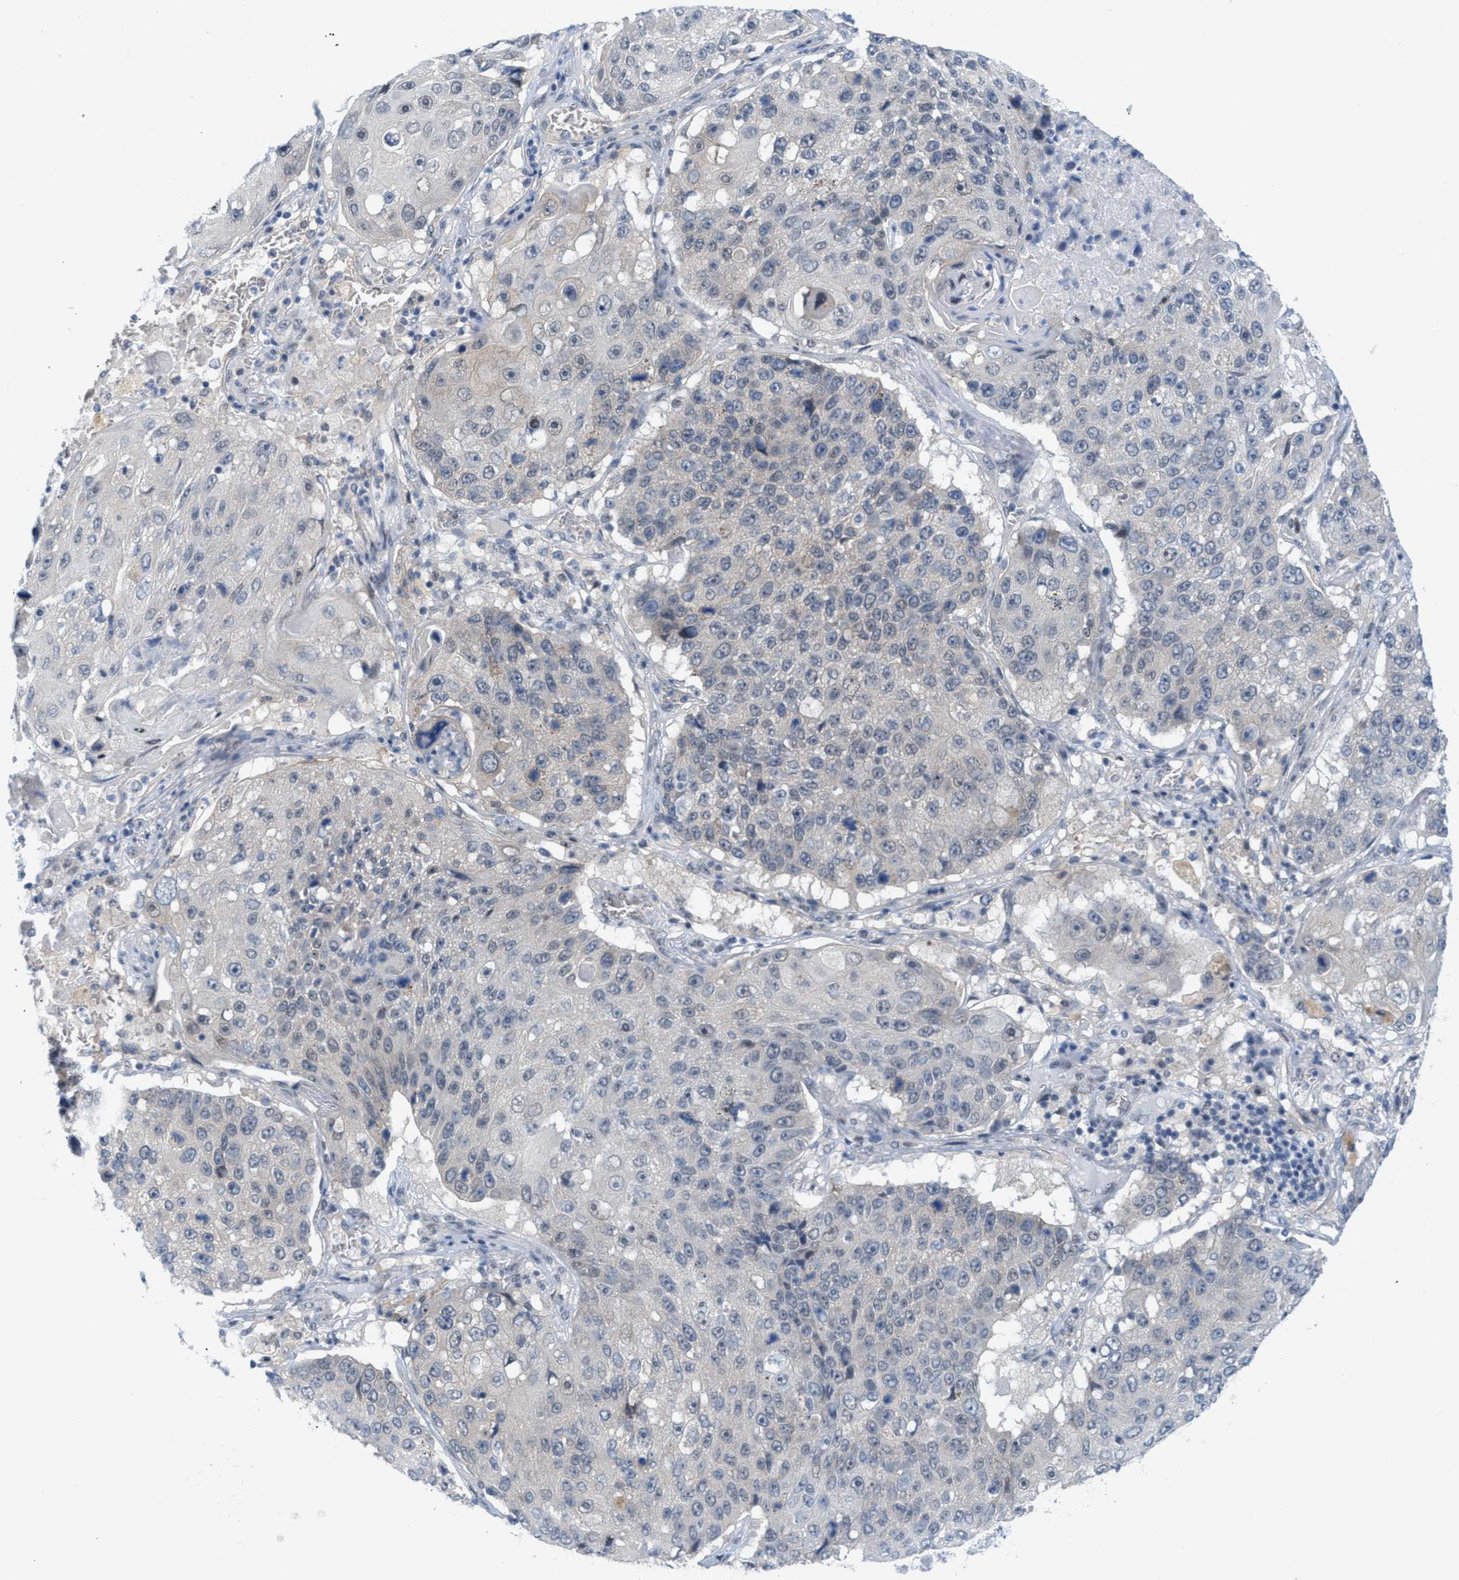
{"staining": {"intensity": "negative", "quantity": "none", "location": "none"}, "tissue": "lung cancer", "cell_type": "Tumor cells", "image_type": "cancer", "snomed": [{"axis": "morphology", "description": "Squamous cell carcinoma, NOS"}, {"axis": "topography", "description": "Lung"}], "caption": "Squamous cell carcinoma (lung) was stained to show a protein in brown. There is no significant positivity in tumor cells. (DAB (3,3'-diaminobenzidine) immunohistochemistry visualized using brightfield microscopy, high magnification).", "gene": "WIPI2", "patient": {"sex": "male", "age": 61}}